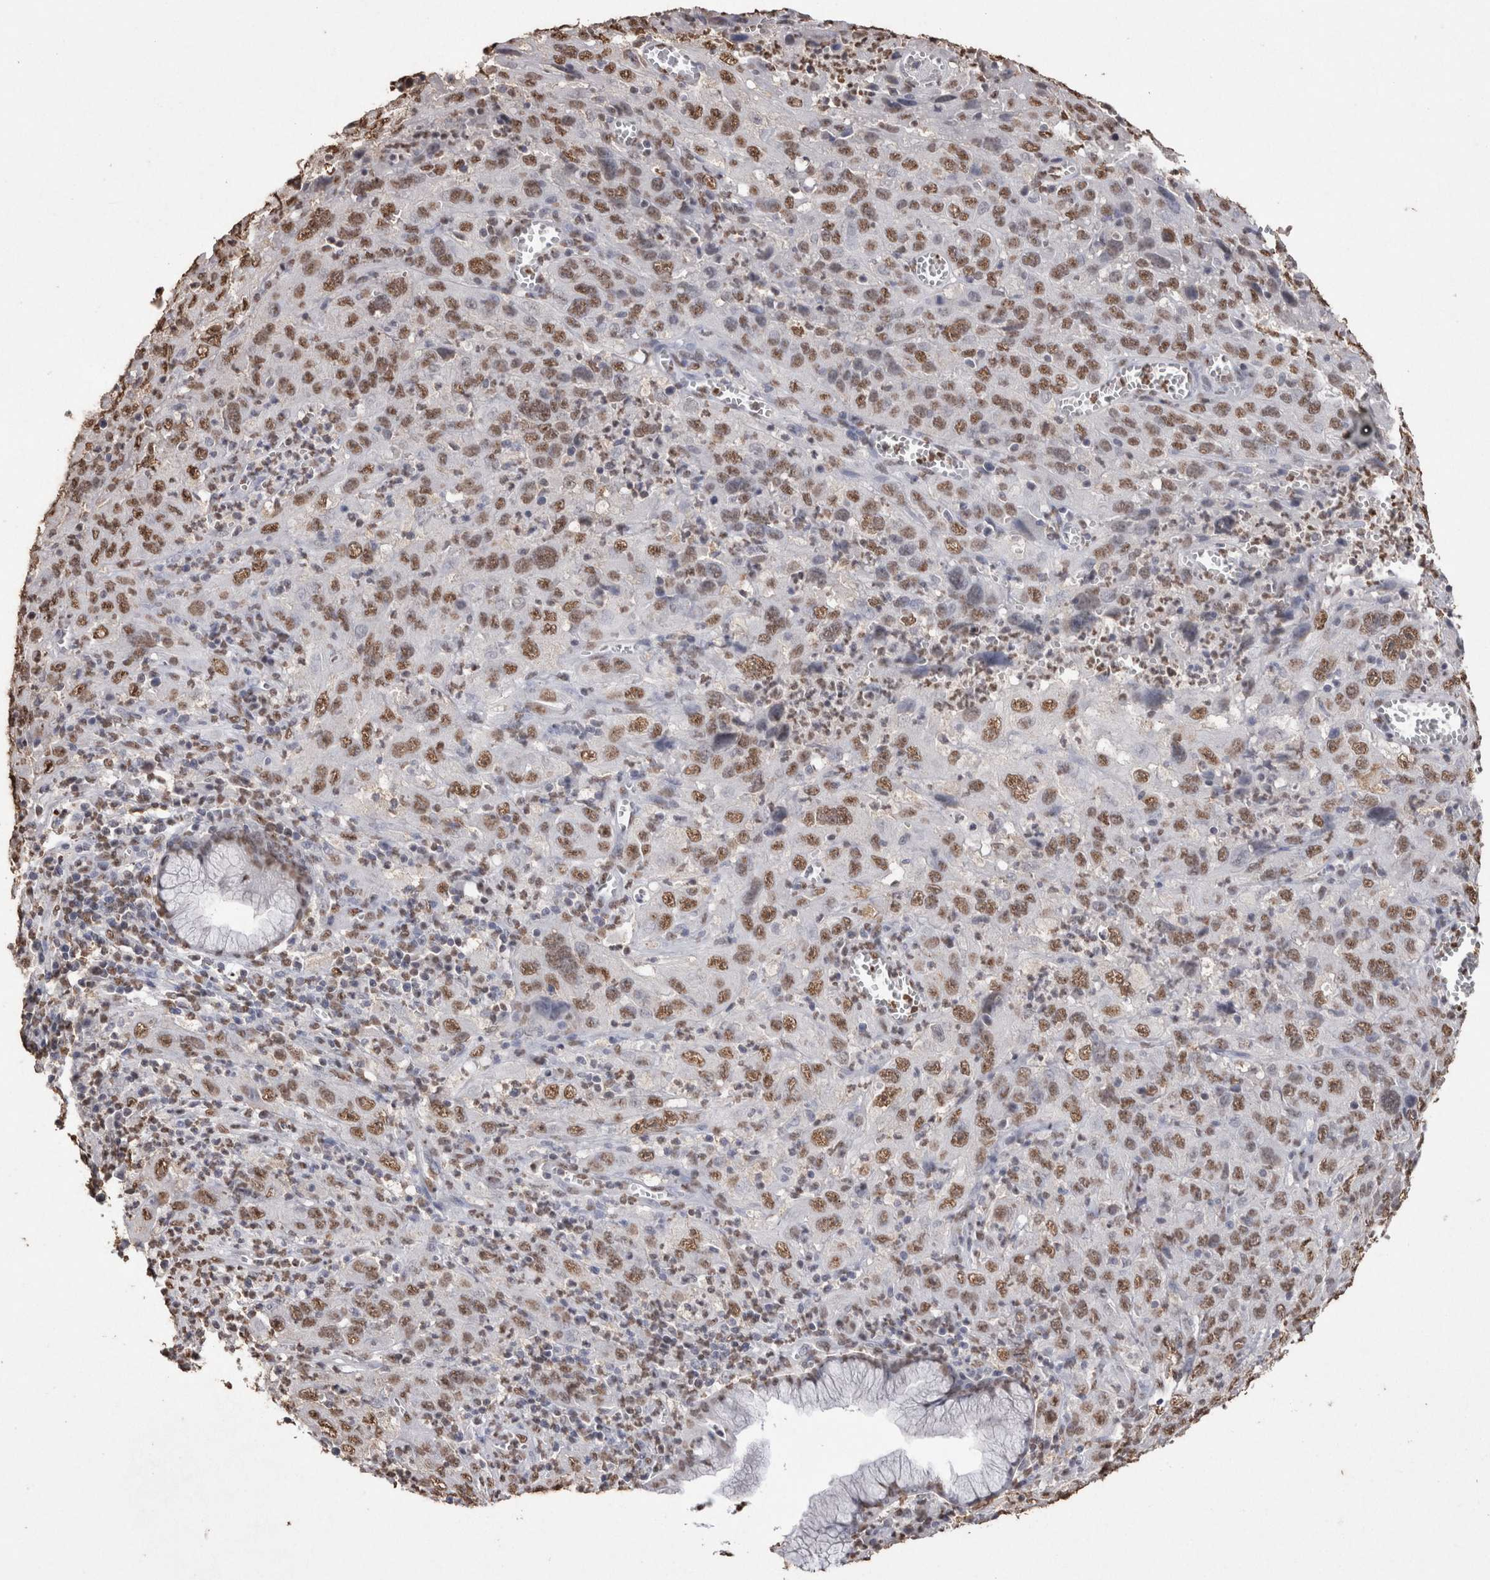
{"staining": {"intensity": "moderate", "quantity": ">75%", "location": "nuclear"}, "tissue": "cervical cancer", "cell_type": "Tumor cells", "image_type": "cancer", "snomed": [{"axis": "morphology", "description": "Squamous cell carcinoma, NOS"}, {"axis": "topography", "description": "Cervix"}], "caption": "Immunohistochemistry of human cervical cancer (squamous cell carcinoma) reveals medium levels of moderate nuclear expression in approximately >75% of tumor cells.", "gene": "NTHL1", "patient": {"sex": "female", "age": 32}}